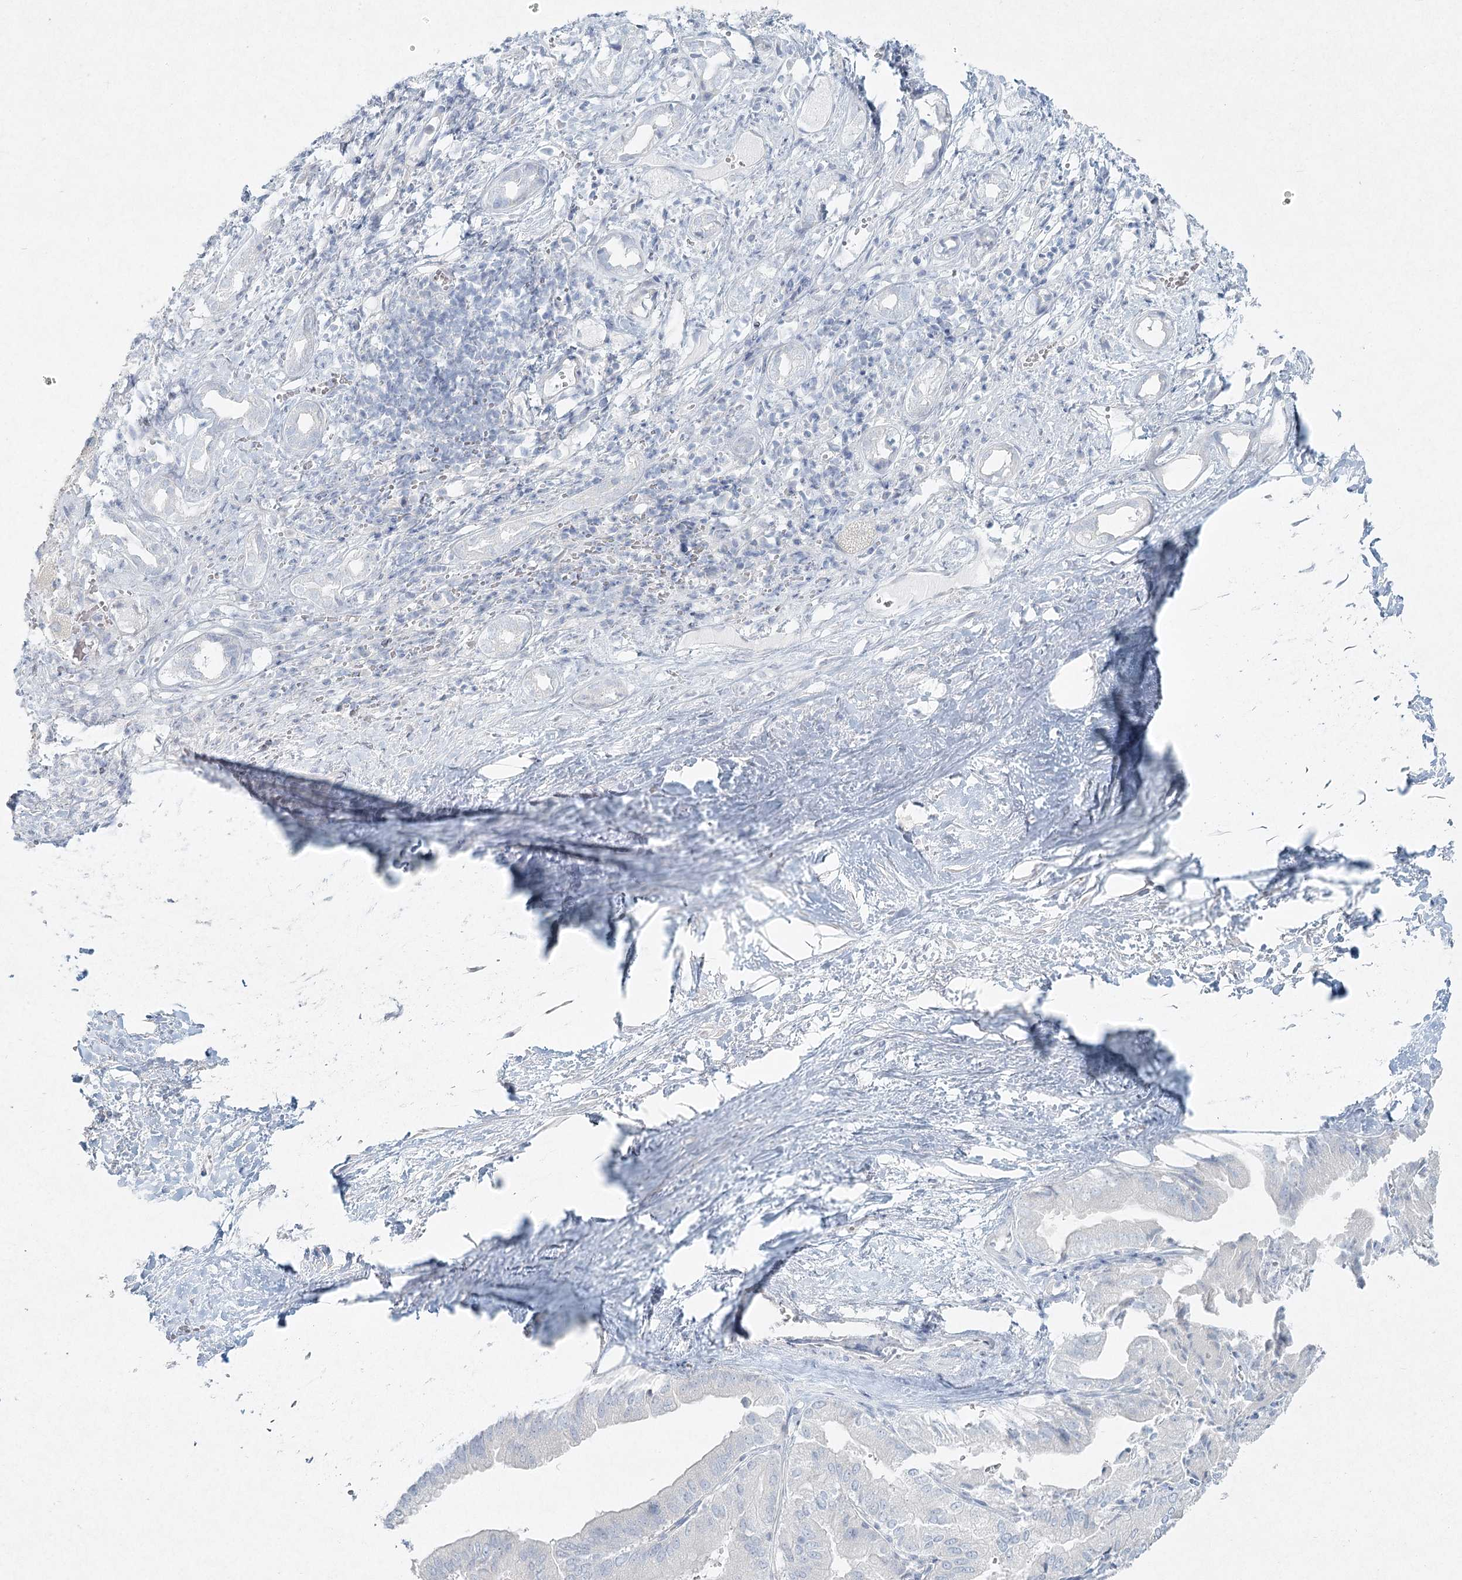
{"staining": {"intensity": "negative", "quantity": "none", "location": "none"}, "tissue": "liver cancer", "cell_type": "Tumor cells", "image_type": "cancer", "snomed": [{"axis": "morphology", "description": "Cholangiocarcinoma"}, {"axis": "topography", "description": "Liver"}], "caption": "Liver cancer stained for a protein using immunohistochemistry exhibits no expression tumor cells.", "gene": "LRP2BP", "patient": {"sex": "female", "age": 75}}